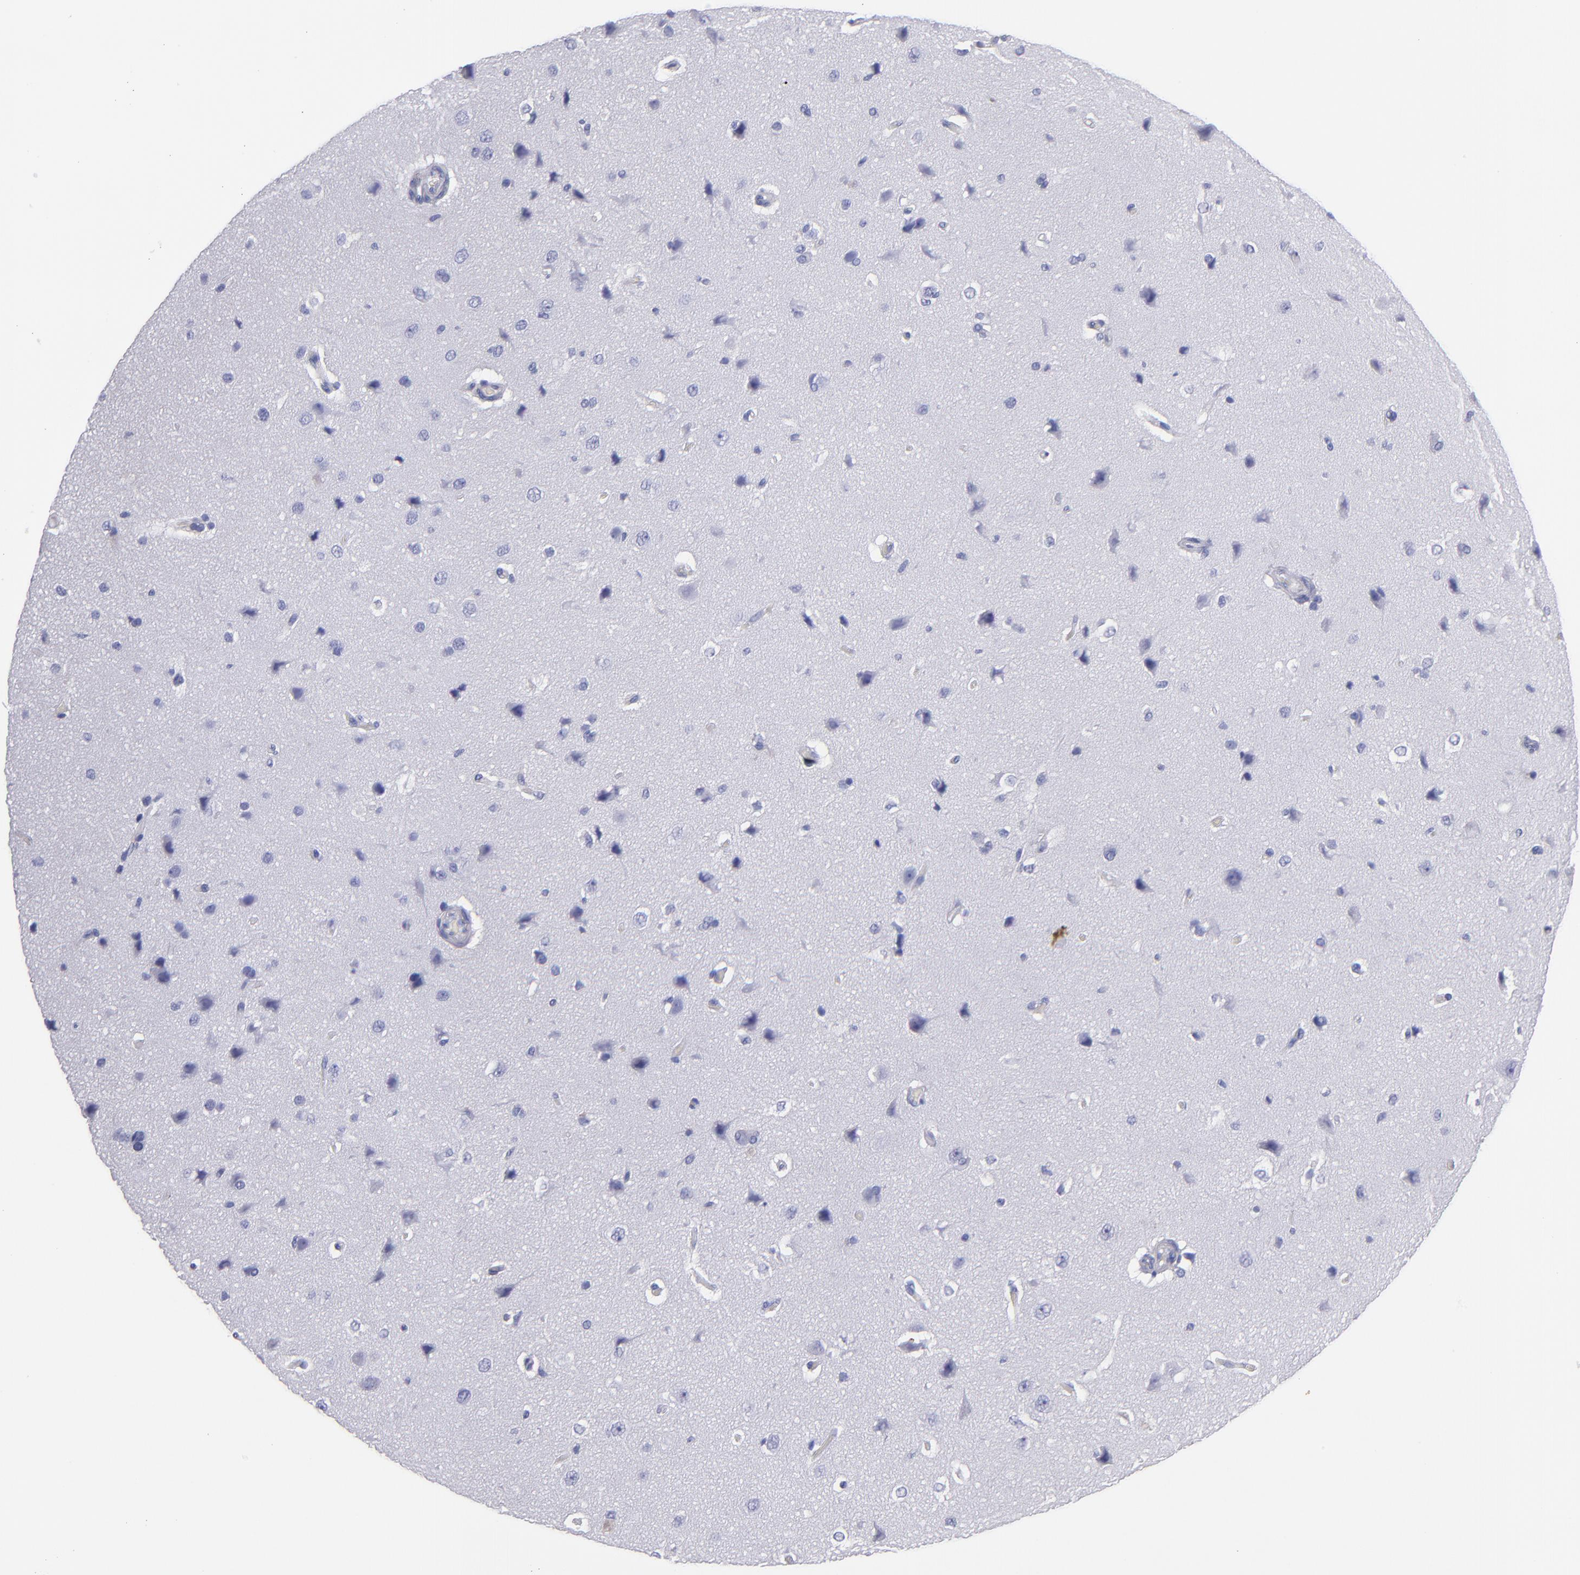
{"staining": {"intensity": "negative", "quantity": "none", "location": "none"}, "tissue": "cerebral cortex", "cell_type": "Endothelial cells", "image_type": "normal", "snomed": [{"axis": "morphology", "description": "Normal tissue, NOS"}, {"axis": "topography", "description": "Cerebral cortex"}], "caption": "High power microscopy image of an IHC micrograph of normal cerebral cortex, revealing no significant positivity in endothelial cells. (Stains: DAB (3,3'-diaminobenzidine) immunohistochemistry with hematoxylin counter stain, Microscopy: brightfield microscopy at high magnification).", "gene": "MB", "patient": {"sex": "female", "age": 45}}